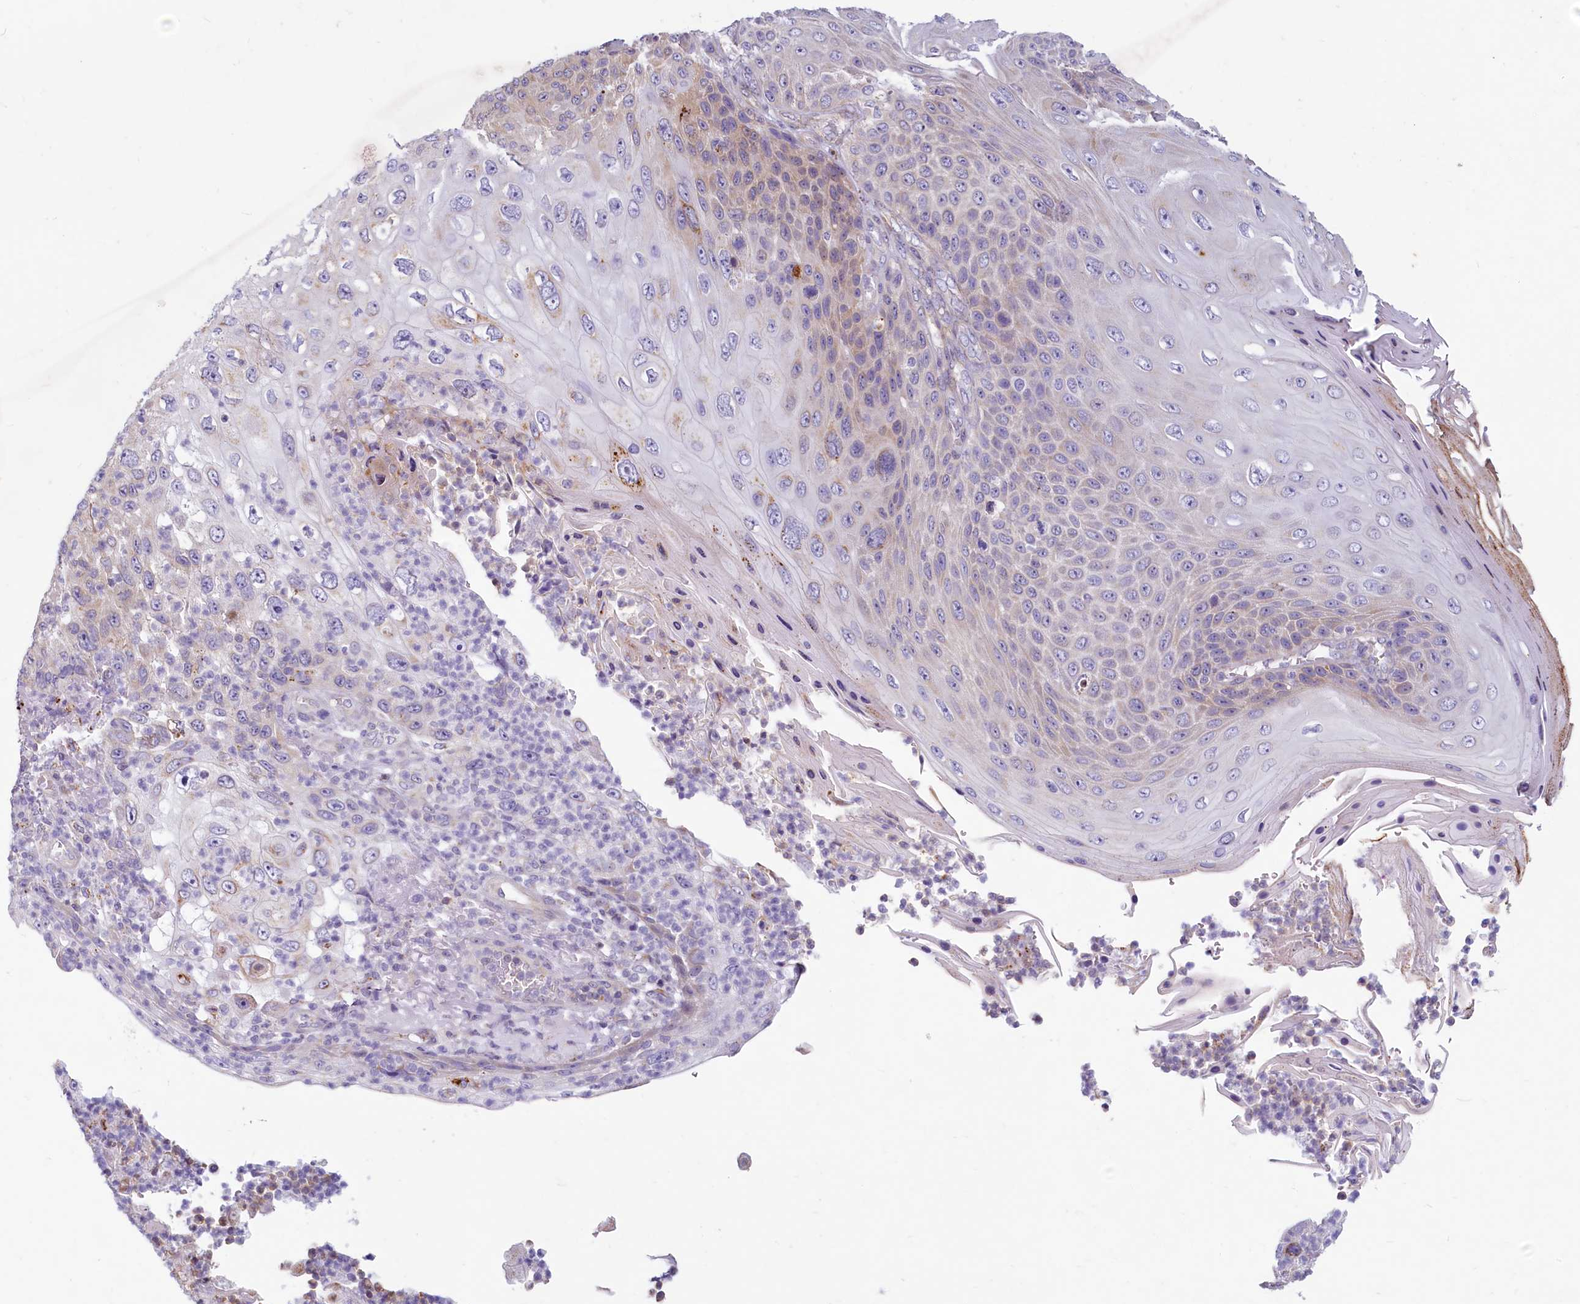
{"staining": {"intensity": "weak", "quantity": "<25%", "location": "cytoplasmic/membranous"}, "tissue": "skin cancer", "cell_type": "Tumor cells", "image_type": "cancer", "snomed": [{"axis": "morphology", "description": "Squamous cell carcinoma, NOS"}, {"axis": "topography", "description": "Skin"}], "caption": "This is a image of immunohistochemistry (IHC) staining of skin cancer (squamous cell carcinoma), which shows no positivity in tumor cells. (DAB IHC with hematoxylin counter stain).", "gene": "LMOD3", "patient": {"sex": "female", "age": 88}}